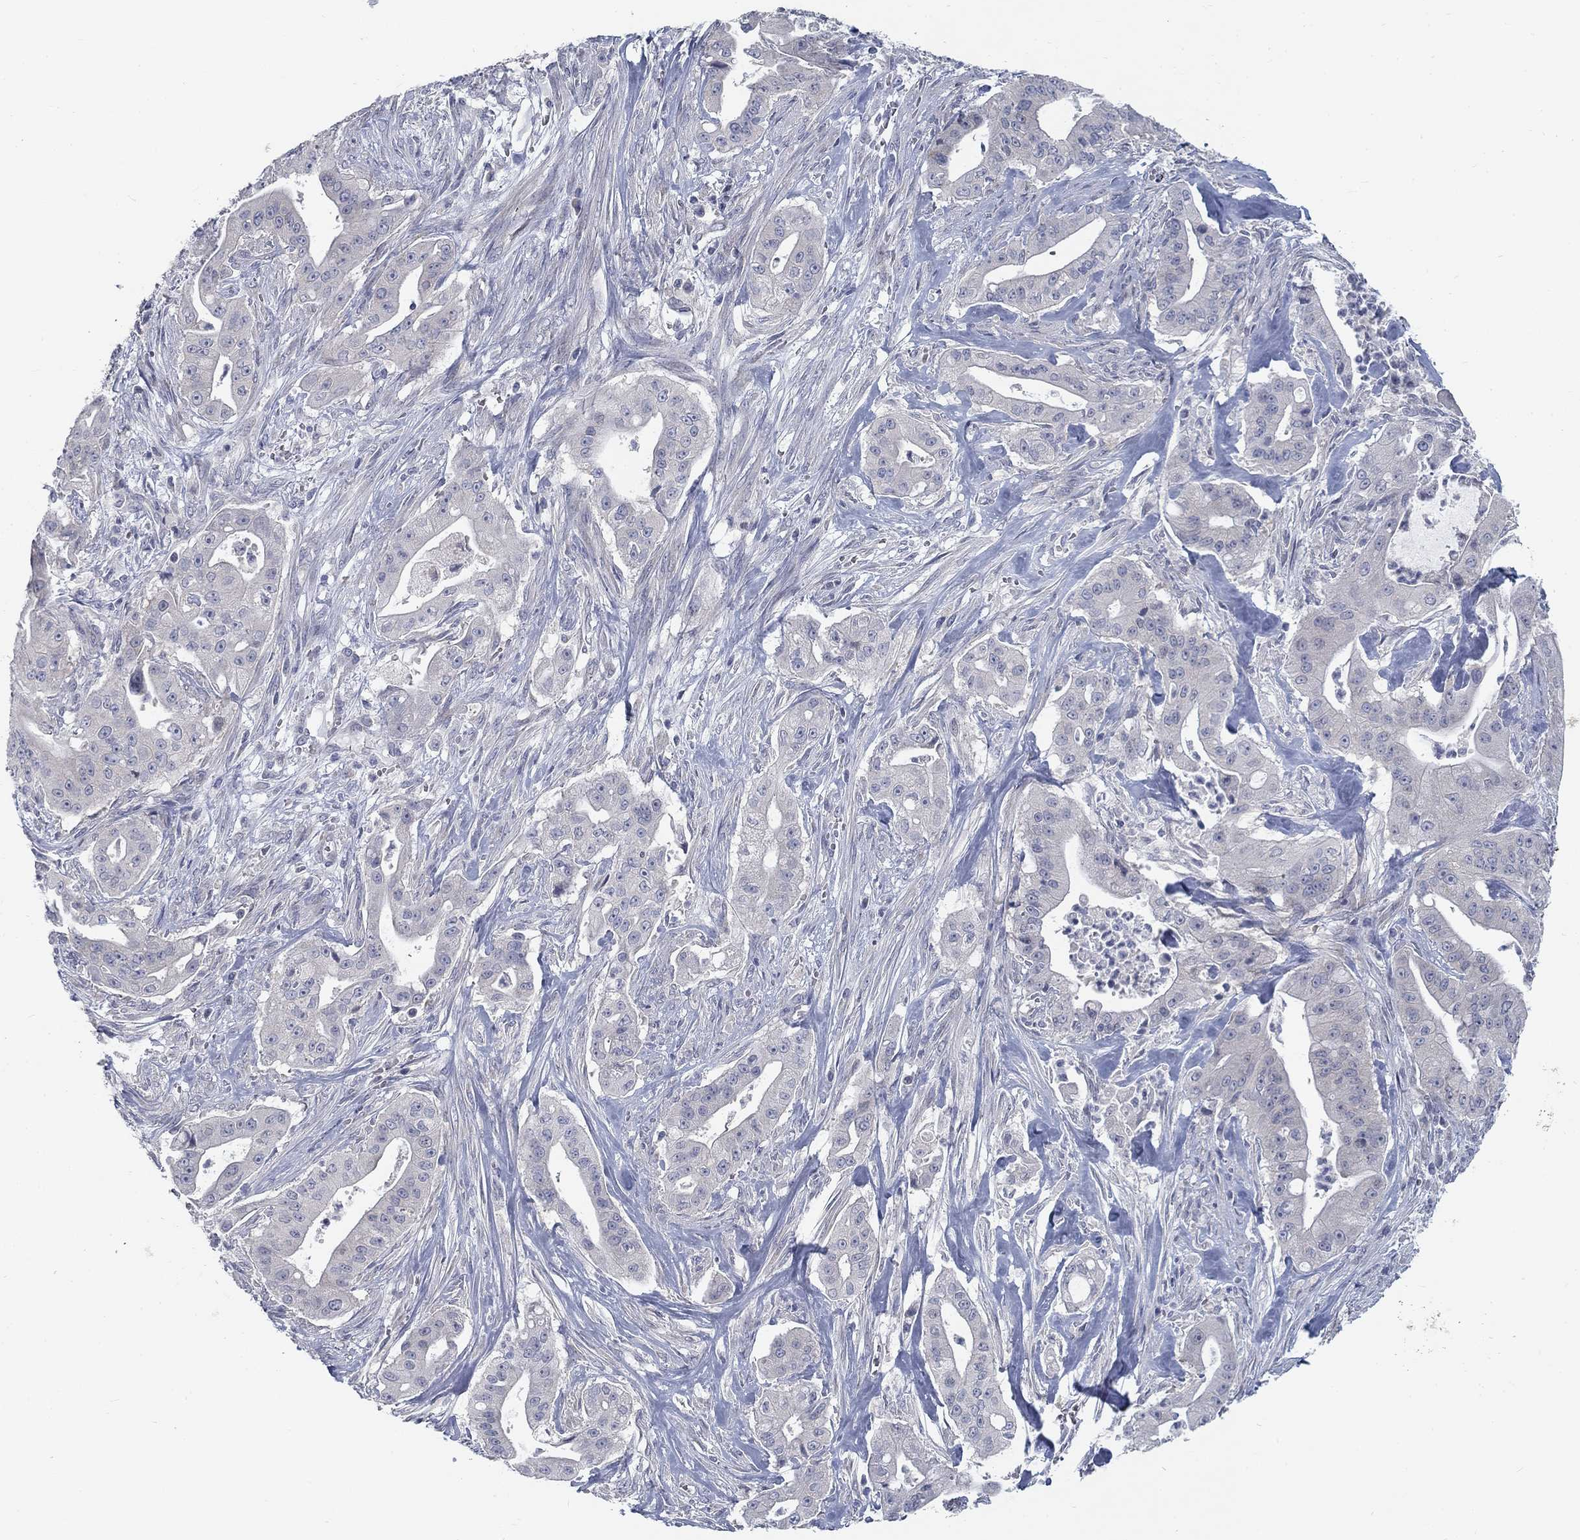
{"staining": {"intensity": "negative", "quantity": "none", "location": "none"}, "tissue": "pancreatic cancer", "cell_type": "Tumor cells", "image_type": "cancer", "snomed": [{"axis": "morphology", "description": "Normal tissue, NOS"}, {"axis": "morphology", "description": "Inflammation, NOS"}, {"axis": "morphology", "description": "Adenocarcinoma, NOS"}, {"axis": "topography", "description": "Pancreas"}], "caption": "The immunohistochemistry (IHC) histopathology image has no significant expression in tumor cells of adenocarcinoma (pancreatic) tissue.", "gene": "ATP1A3", "patient": {"sex": "male", "age": 57}}